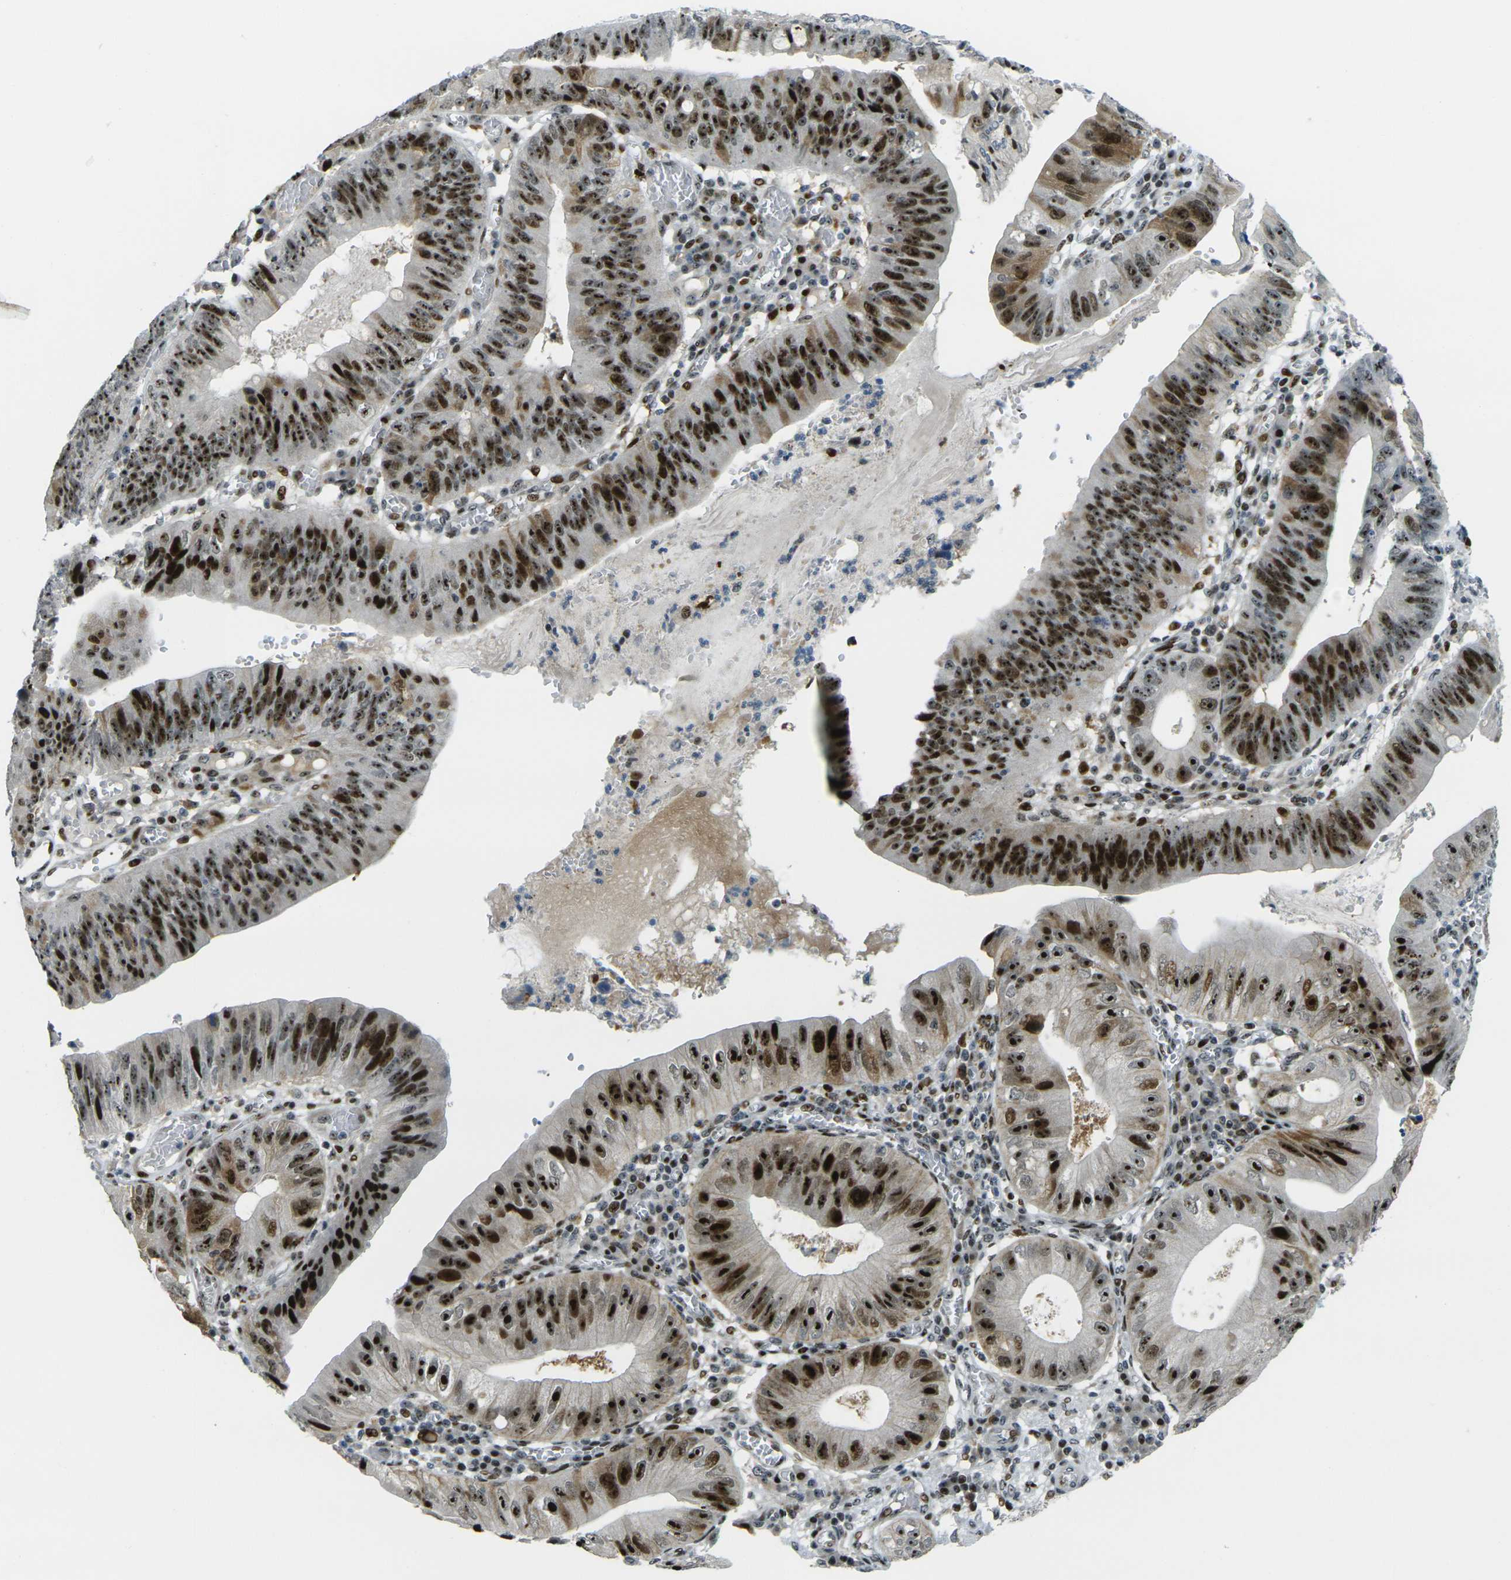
{"staining": {"intensity": "strong", "quantity": ">75%", "location": "nuclear"}, "tissue": "stomach cancer", "cell_type": "Tumor cells", "image_type": "cancer", "snomed": [{"axis": "morphology", "description": "Adenocarcinoma, NOS"}, {"axis": "topography", "description": "Stomach"}], "caption": "Strong nuclear staining for a protein is appreciated in about >75% of tumor cells of adenocarcinoma (stomach) using immunohistochemistry.", "gene": "UBE2C", "patient": {"sex": "male", "age": 59}}